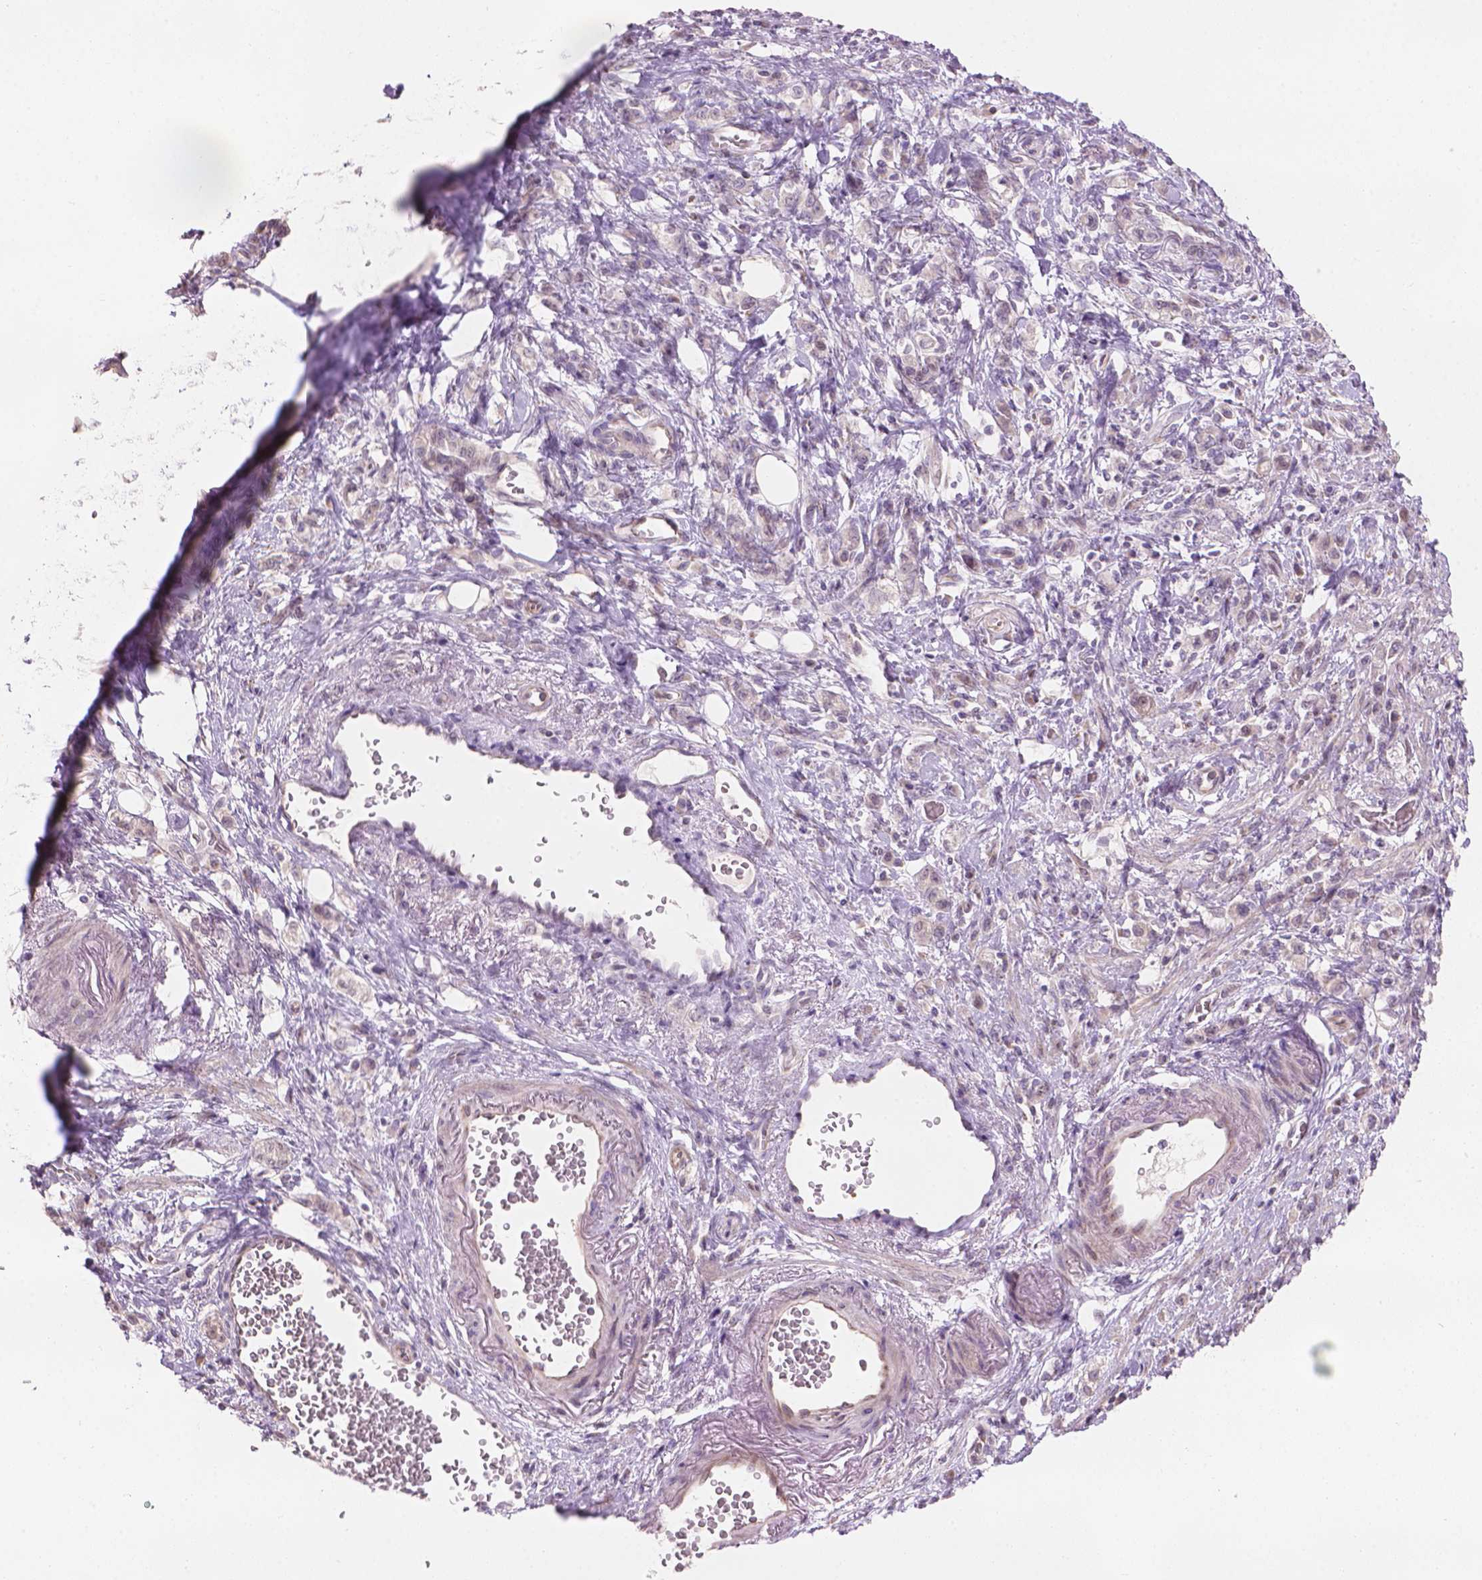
{"staining": {"intensity": "negative", "quantity": "none", "location": "none"}, "tissue": "stomach cancer", "cell_type": "Tumor cells", "image_type": "cancer", "snomed": [{"axis": "morphology", "description": "Adenocarcinoma, NOS"}, {"axis": "topography", "description": "Stomach"}], "caption": "Tumor cells show no significant protein positivity in stomach cancer.", "gene": "IFFO1", "patient": {"sex": "male", "age": 77}}